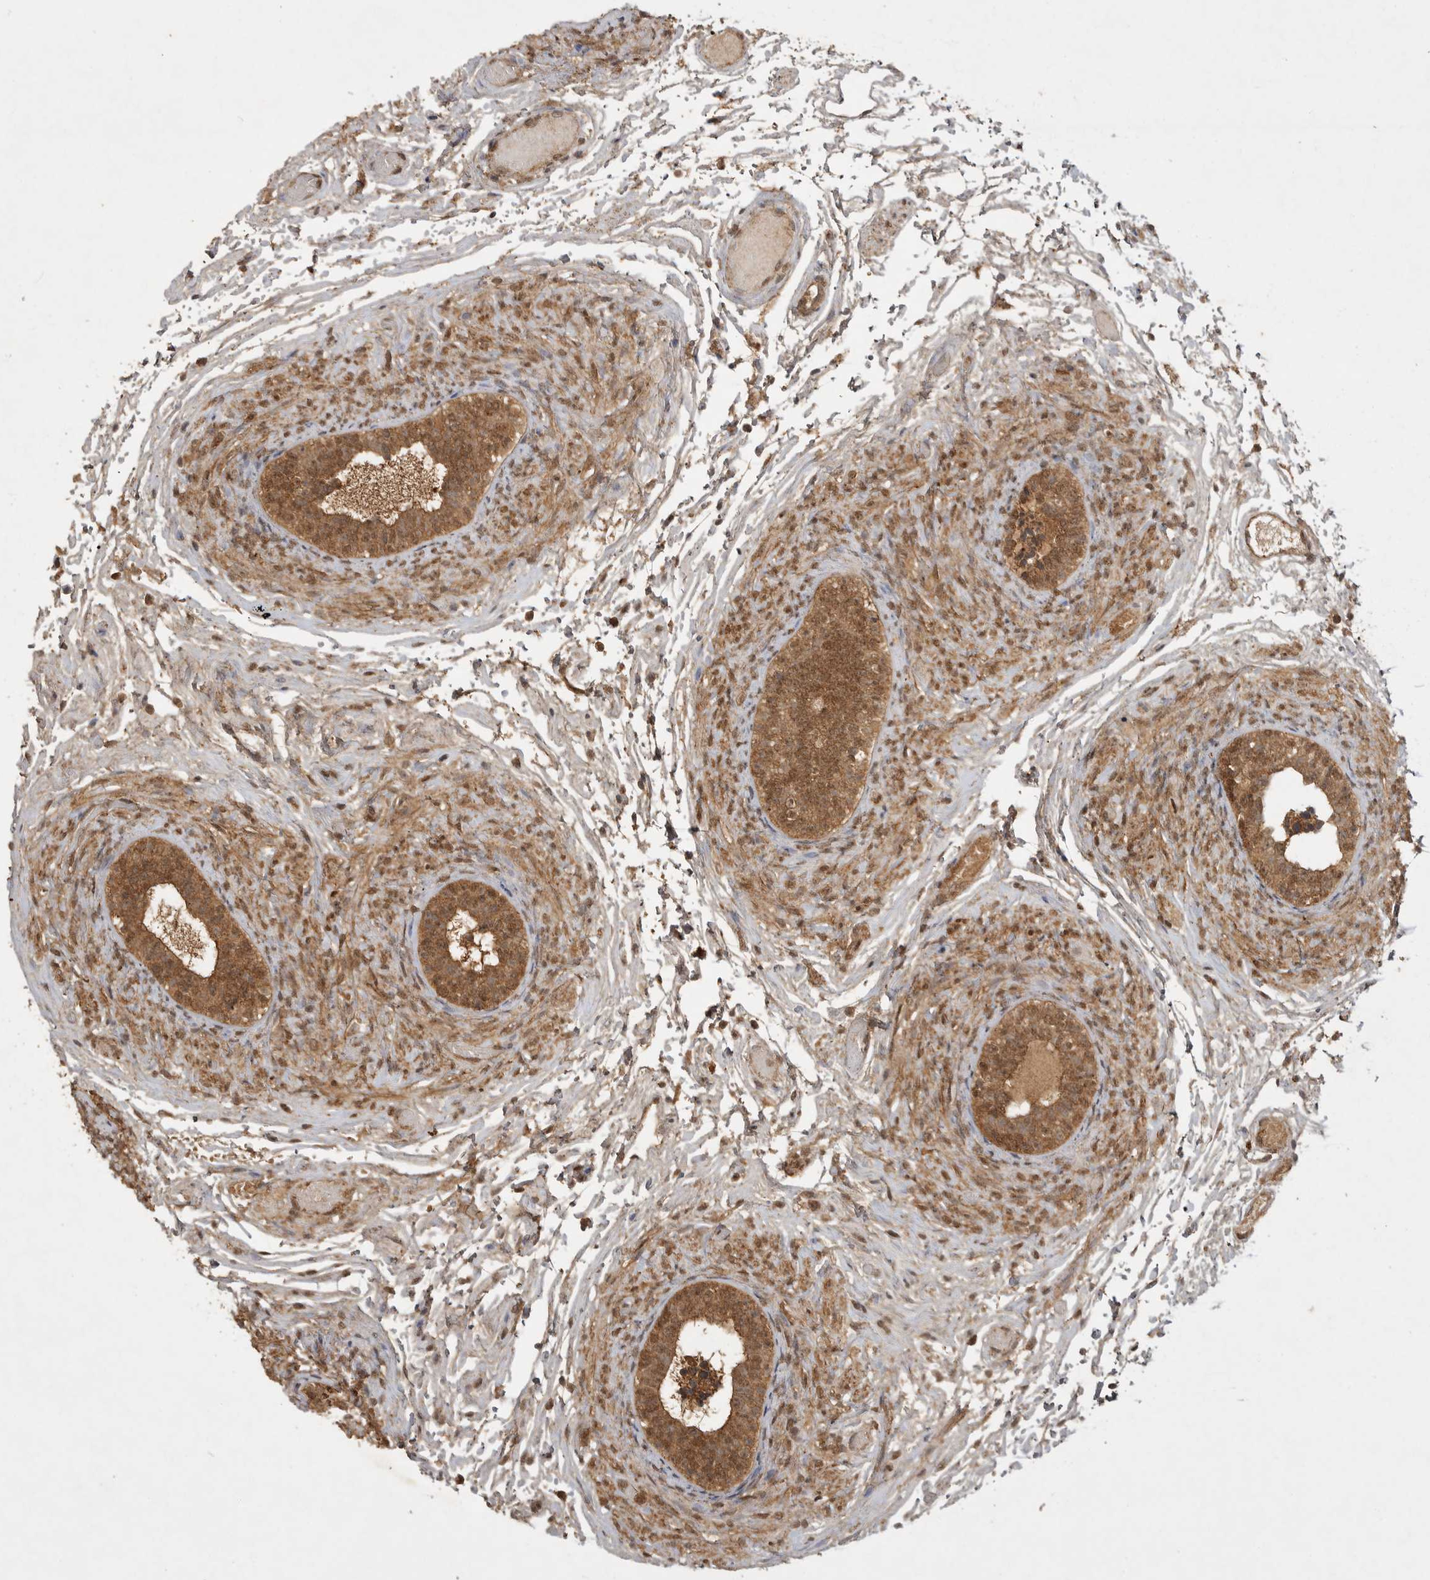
{"staining": {"intensity": "strong", "quantity": "25%-75%", "location": "cytoplasmic/membranous,nuclear"}, "tissue": "epididymis", "cell_type": "Glandular cells", "image_type": "normal", "snomed": [{"axis": "morphology", "description": "Normal tissue, NOS"}, {"axis": "topography", "description": "Epididymis"}], "caption": "Immunohistochemistry staining of normal epididymis, which displays high levels of strong cytoplasmic/membranous,nuclear positivity in about 25%-75% of glandular cells indicating strong cytoplasmic/membranous,nuclear protein expression. The staining was performed using DAB (brown) for protein detection and nuclei were counterstained in hematoxylin (blue).", "gene": "ICOSLG", "patient": {"sex": "male", "age": 5}}